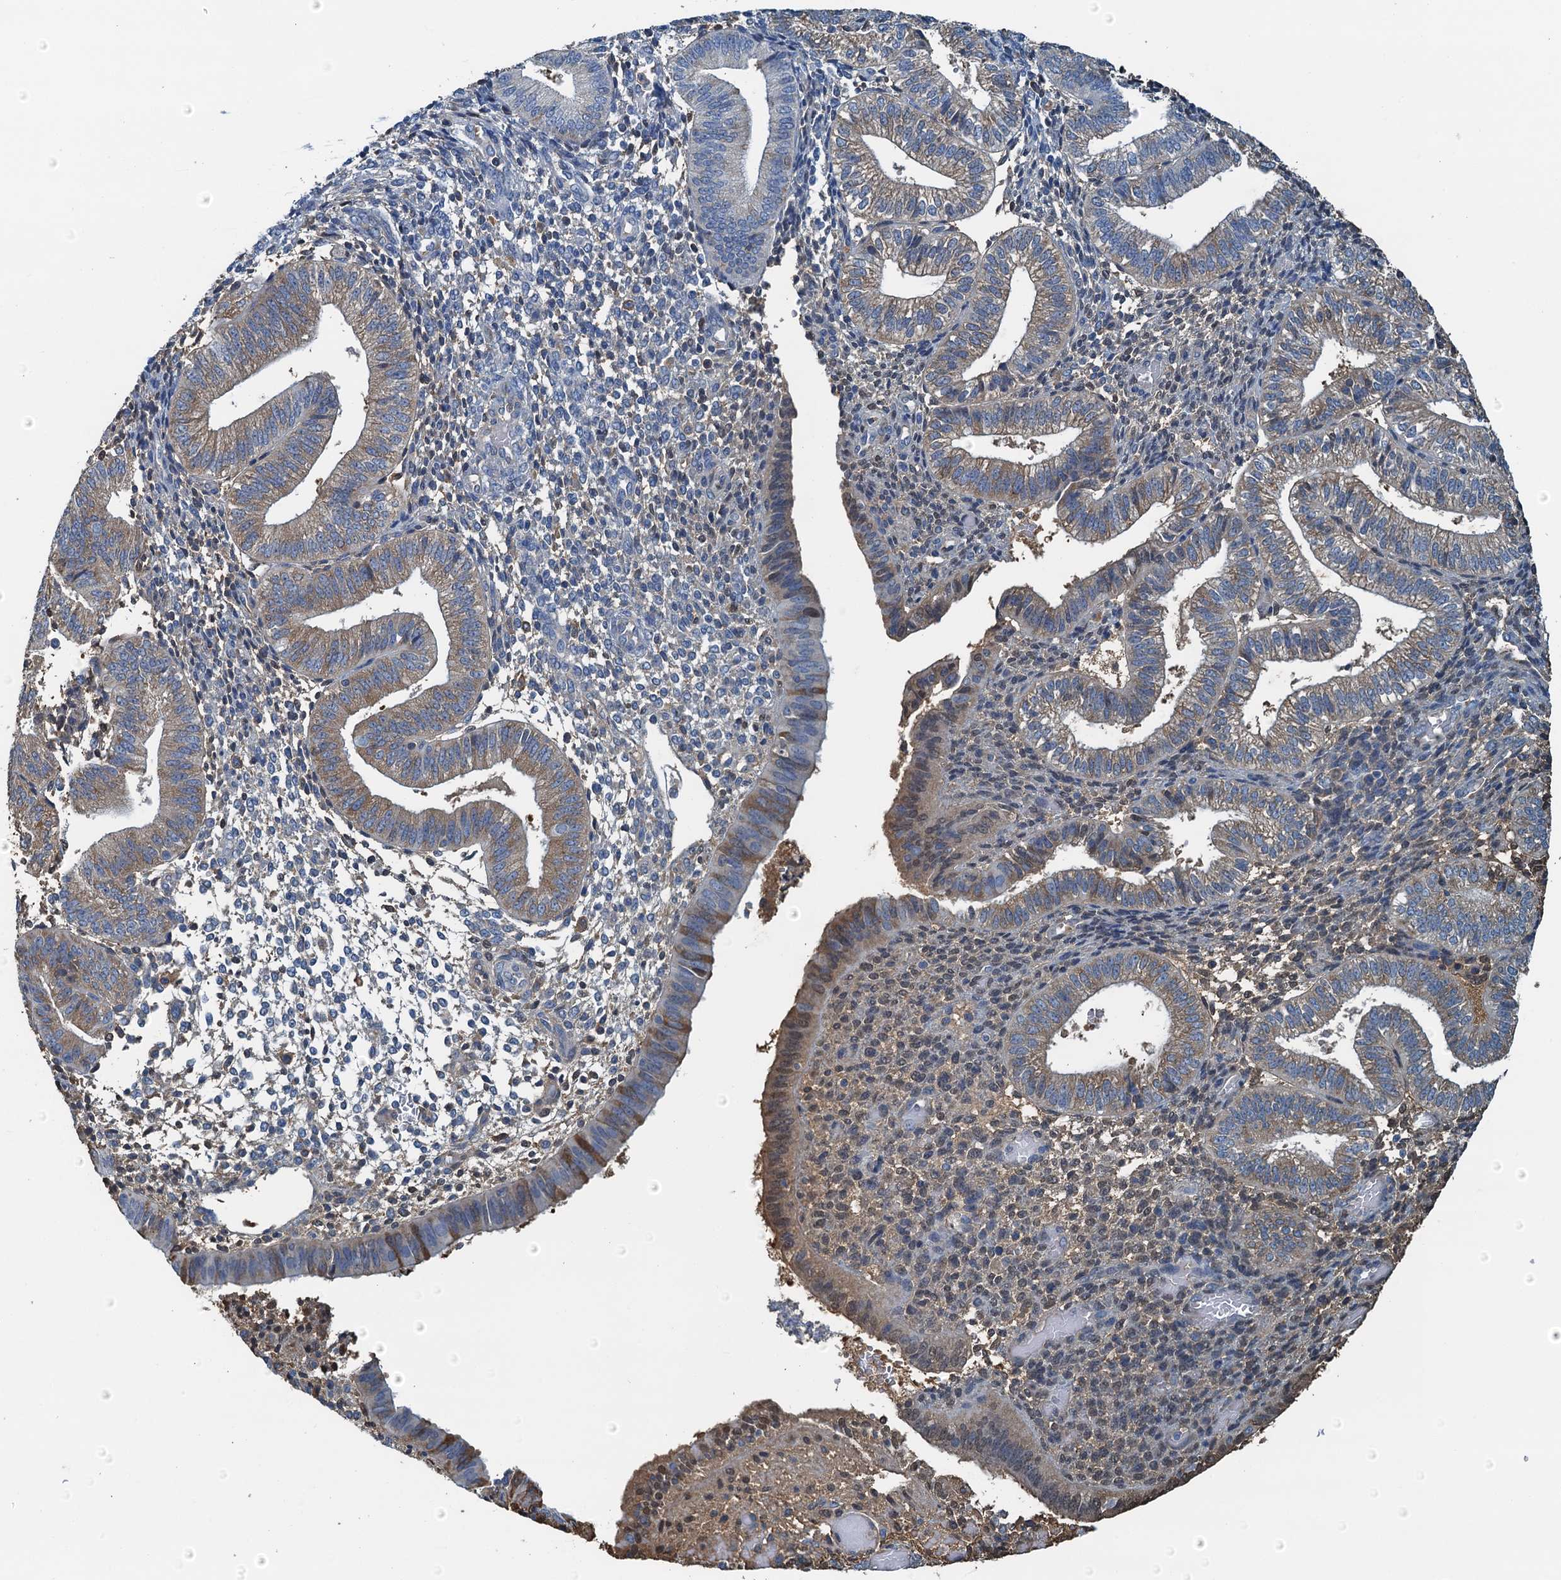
{"staining": {"intensity": "weak", "quantity": "<25%", "location": "cytoplasmic/membranous"}, "tissue": "endometrium", "cell_type": "Cells in endometrial stroma", "image_type": "normal", "snomed": [{"axis": "morphology", "description": "Normal tissue, NOS"}, {"axis": "topography", "description": "Endometrium"}], "caption": "Endometrium was stained to show a protein in brown. There is no significant expression in cells in endometrial stroma. (DAB (3,3'-diaminobenzidine) immunohistochemistry (IHC) visualized using brightfield microscopy, high magnification).", "gene": "LSM14B", "patient": {"sex": "female", "age": 34}}